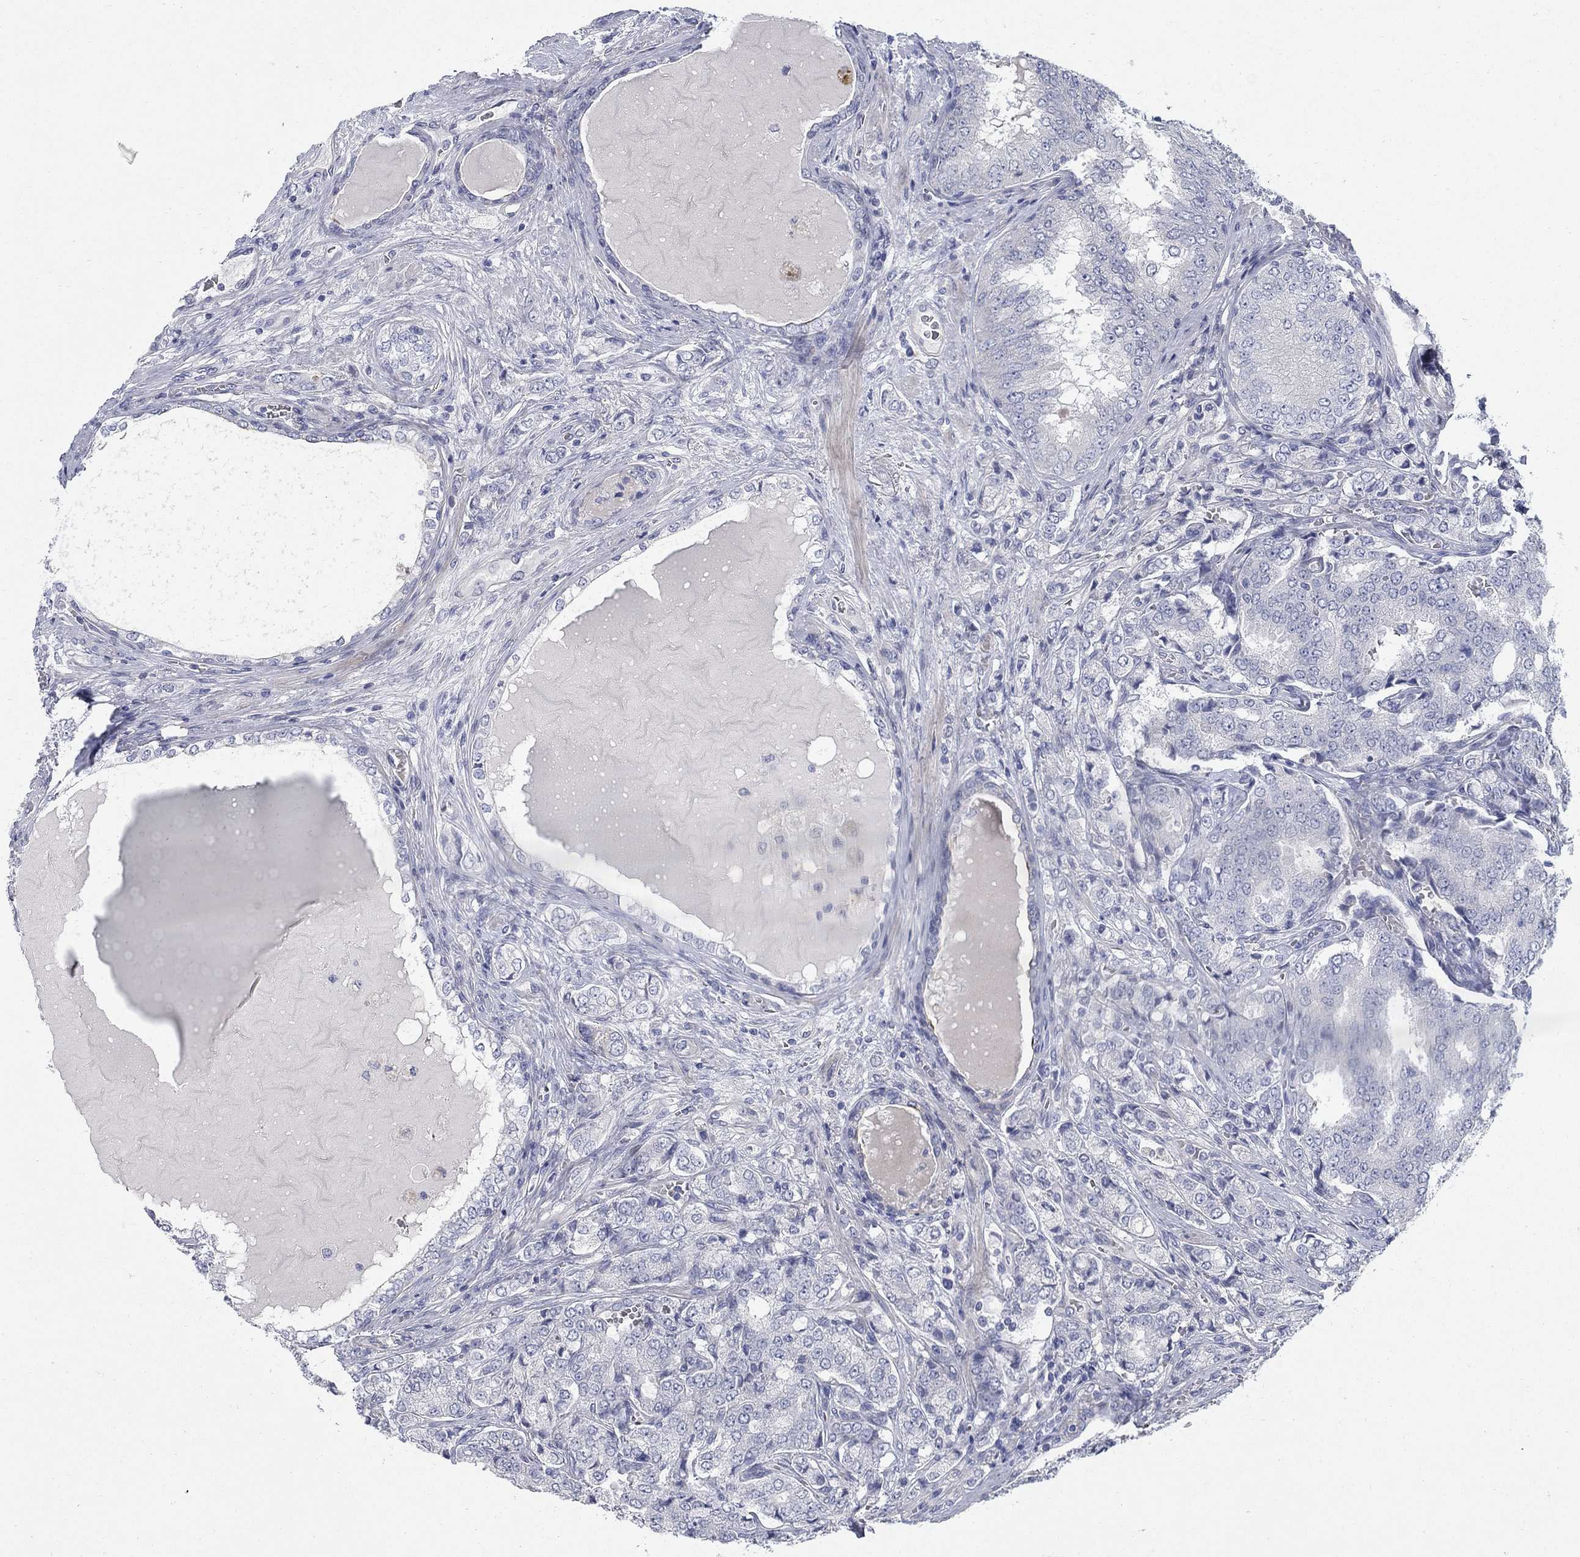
{"staining": {"intensity": "negative", "quantity": "none", "location": "none"}, "tissue": "prostate cancer", "cell_type": "Tumor cells", "image_type": "cancer", "snomed": [{"axis": "morphology", "description": "Adenocarcinoma, NOS"}, {"axis": "topography", "description": "Prostate"}], "caption": "This is an immunohistochemistry image of human adenocarcinoma (prostate). There is no expression in tumor cells.", "gene": "DNER", "patient": {"sex": "male", "age": 65}}